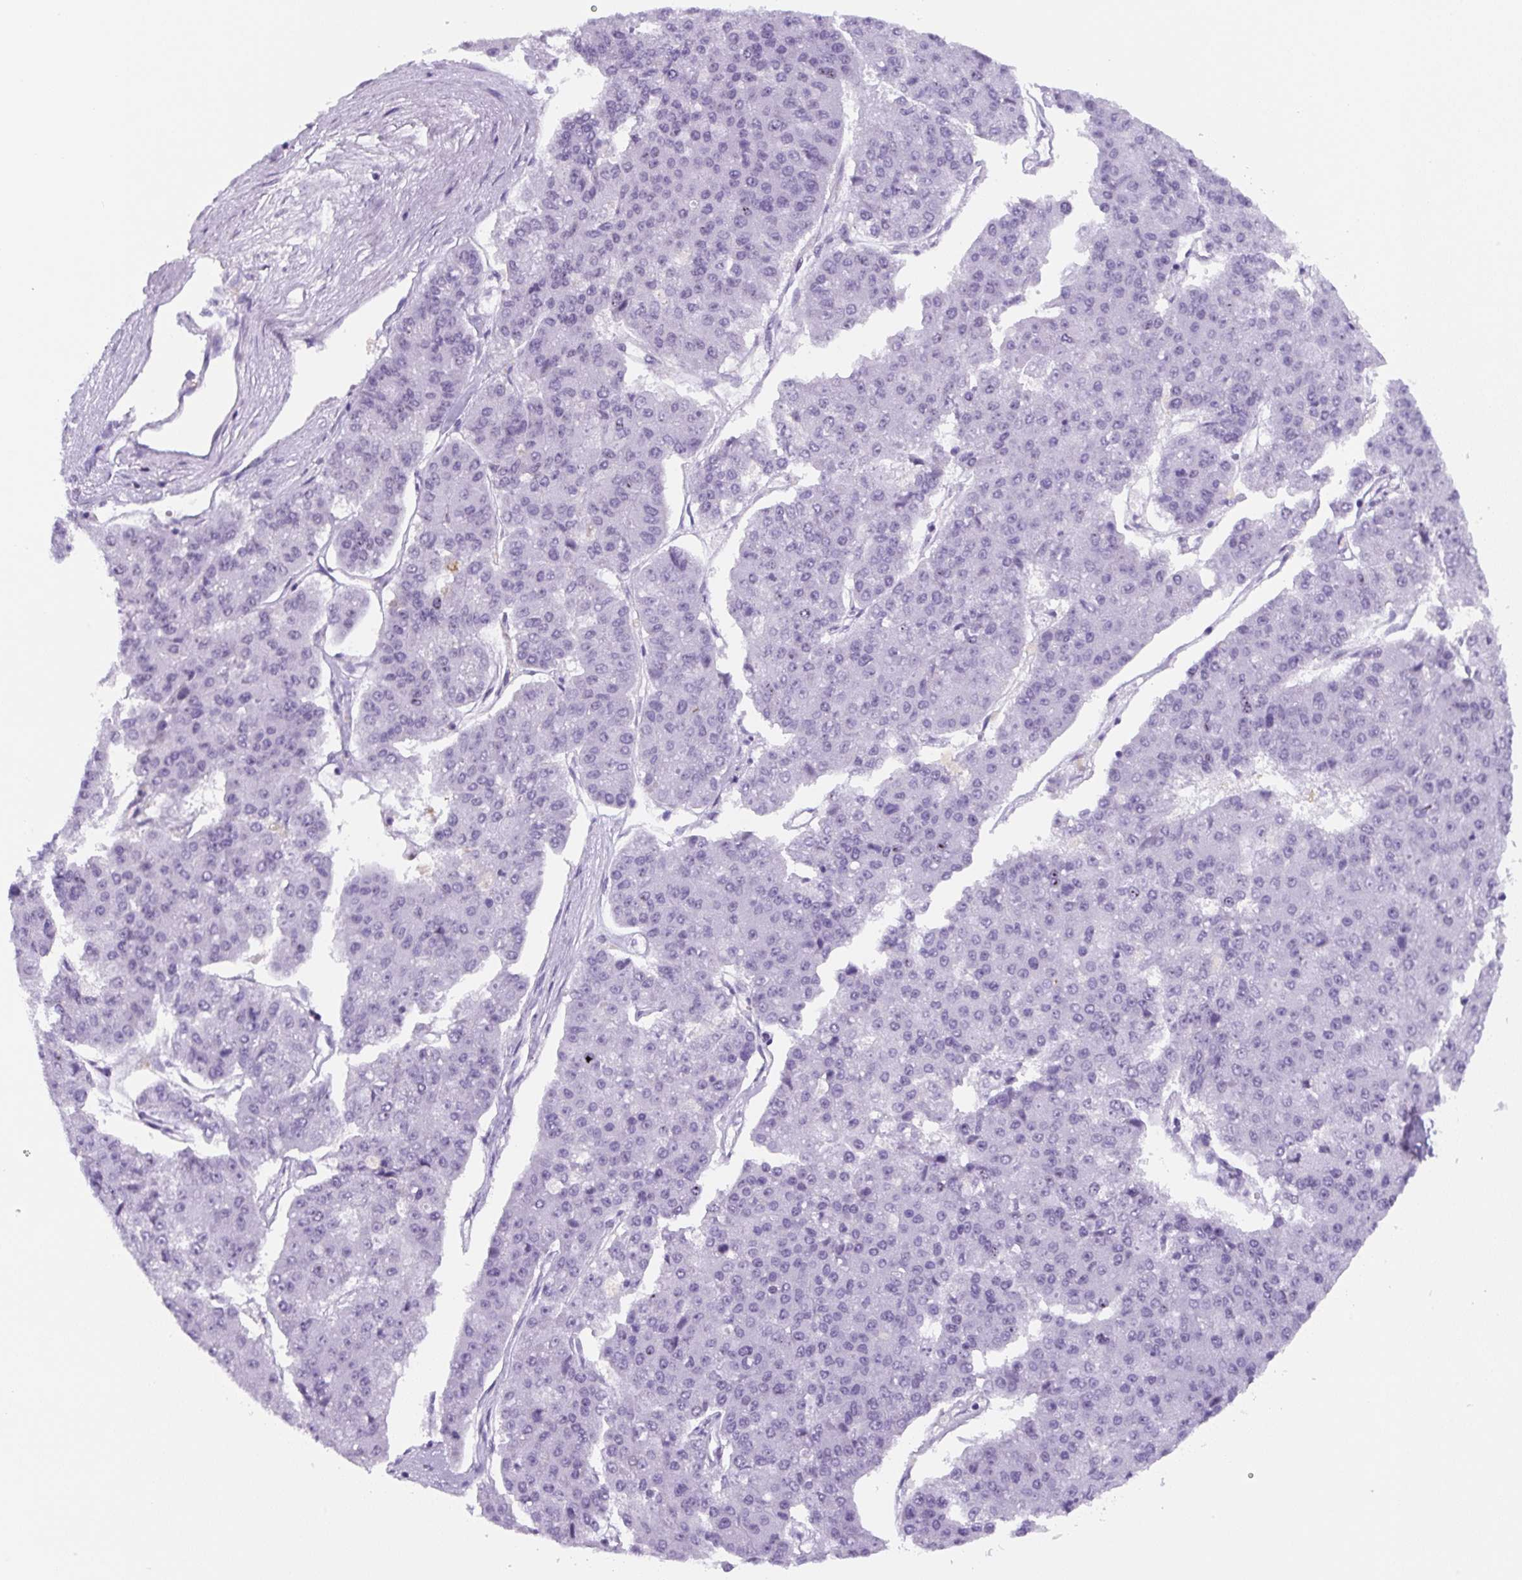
{"staining": {"intensity": "negative", "quantity": "none", "location": "none"}, "tissue": "pancreatic cancer", "cell_type": "Tumor cells", "image_type": "cancer", "snomed": [{"axis": "morphology", "description": "Adenocarcinoma, NOS"}, {"axis": "topography", "description": "Pancreas"}], "caption": "An immunohistochemistry (IHC) micrograph of adenocarcinoma (pancreatic) is shown. There is no staining in tumor cells of adenocarcinoma (pancreatic). (DAB IHC visualized using brightfield microscopy, high magnification).", "gene": "TNFRSF8", "patient": {"sex": "male", "age": 50}}